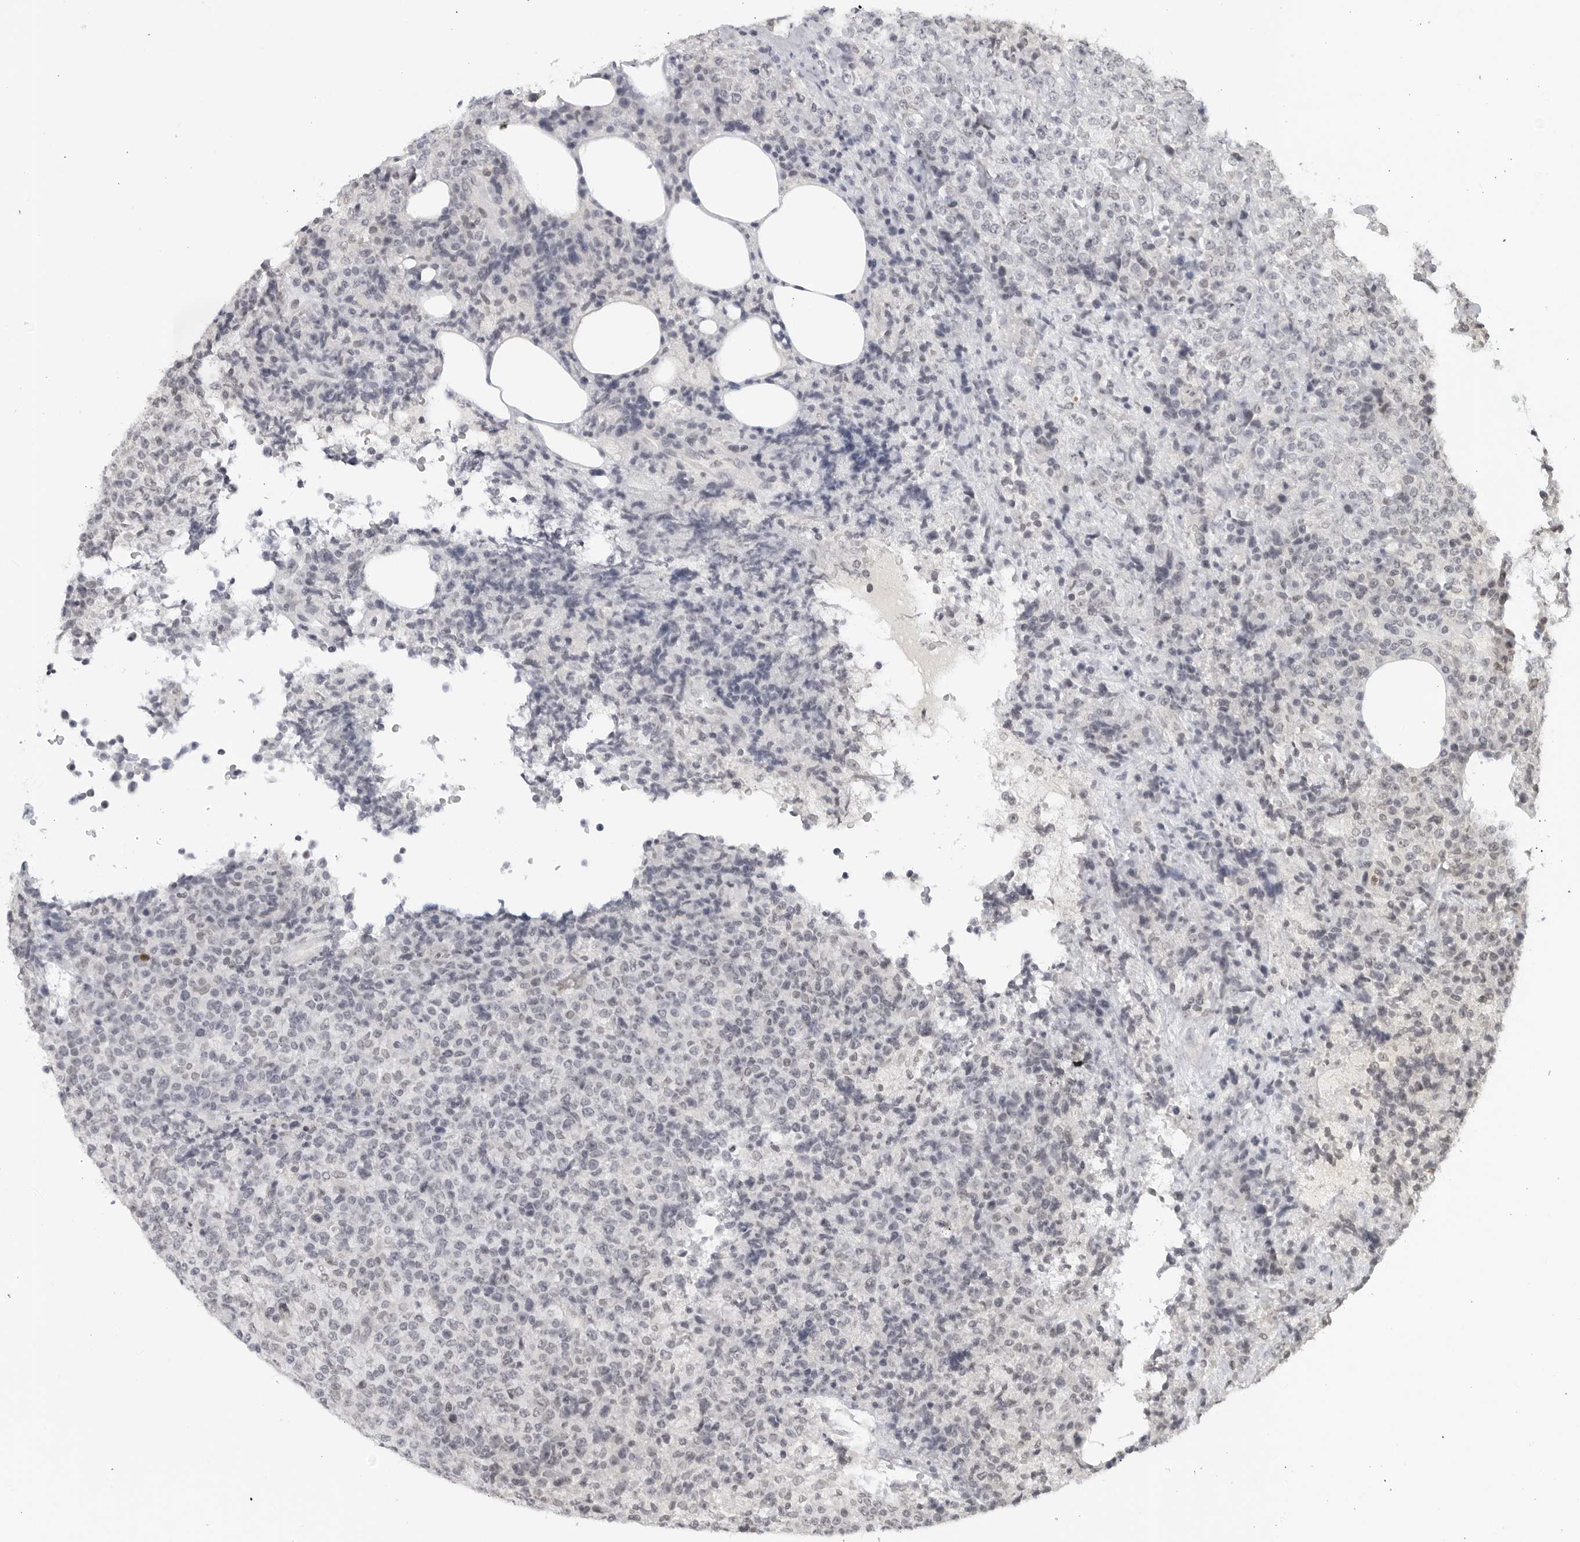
{"staining": {"intensity": "negative", "quantity": "none", "location": "none"}, "tissue": "lymphoma", "cell_type": "Tumor cells", "image_type": "cancer", "snomed": [{"axis": "morphology", "description": "Malignant lymphoma, non-Hodgkin's type, High grade"}, {"axis": "topography", "description": "Lymph node"}], "caption": "IHC photomicrograph of neoplastic tissue: human lymphoma stained with DAB reveals no significant protein positivity in tumor cells.", "gene": "RAB11FIP3", "patient": {"sex": "male", "age": 13}}